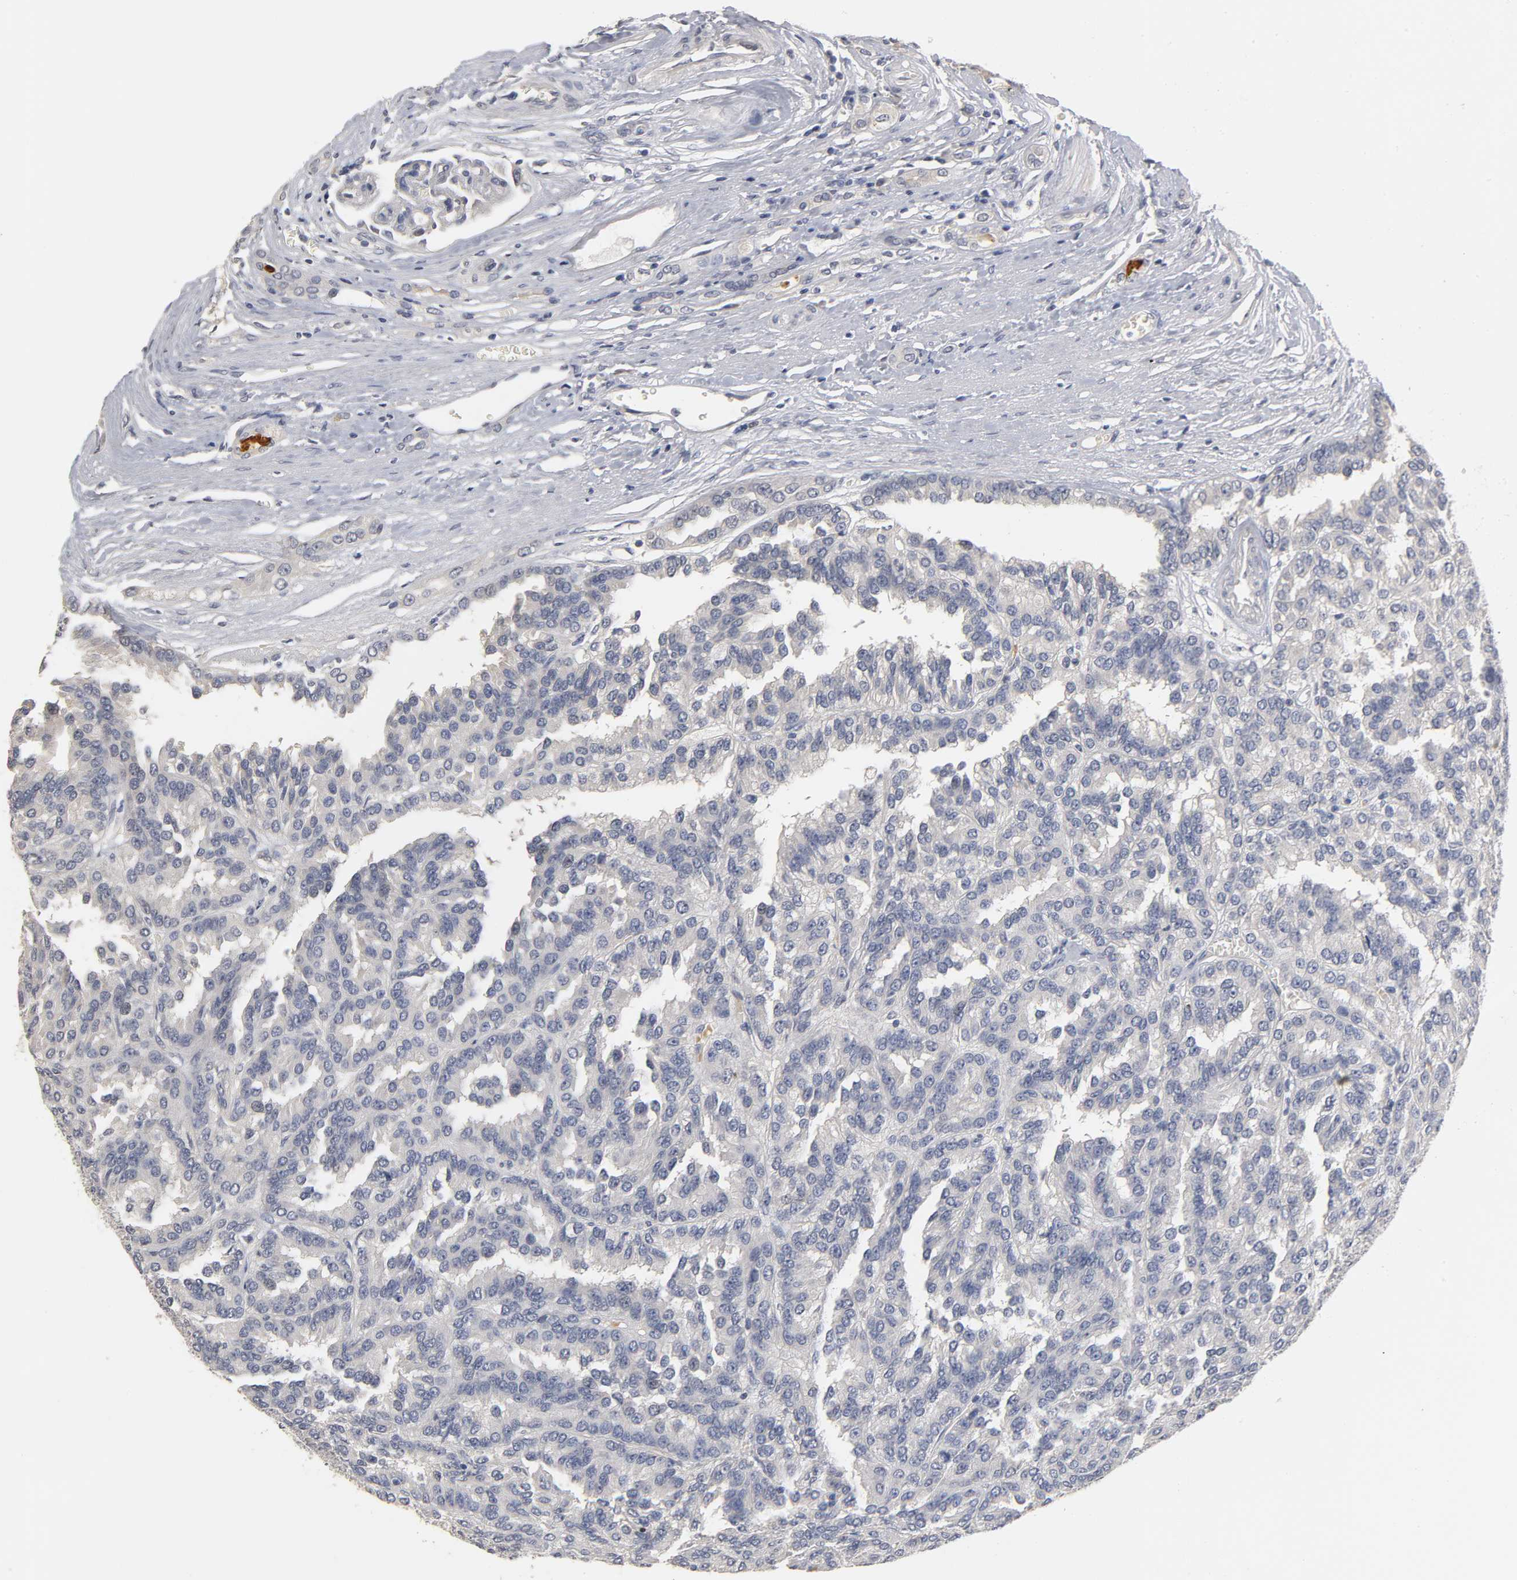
{"staining": {"intensity": "negative", "quantity": "none", "location": "none"}, "tissue": "renal cancer", "cell_type": "Tumor cells", "image_type": "cancer", "snomed": [{"axis": "morphology", "description": "Adenocarcinoma, NOS"}, {"axis": "topography", "description": "Kidney"}], "caption": "Protein analysis of renal cancer reveals no significant expression in tumor cells. (DAB immunohistochemistry visualized using brightfield microscopy, high magnification).", "gene": "OVOL1", "patient": {"sex": "male", "age": 46}}